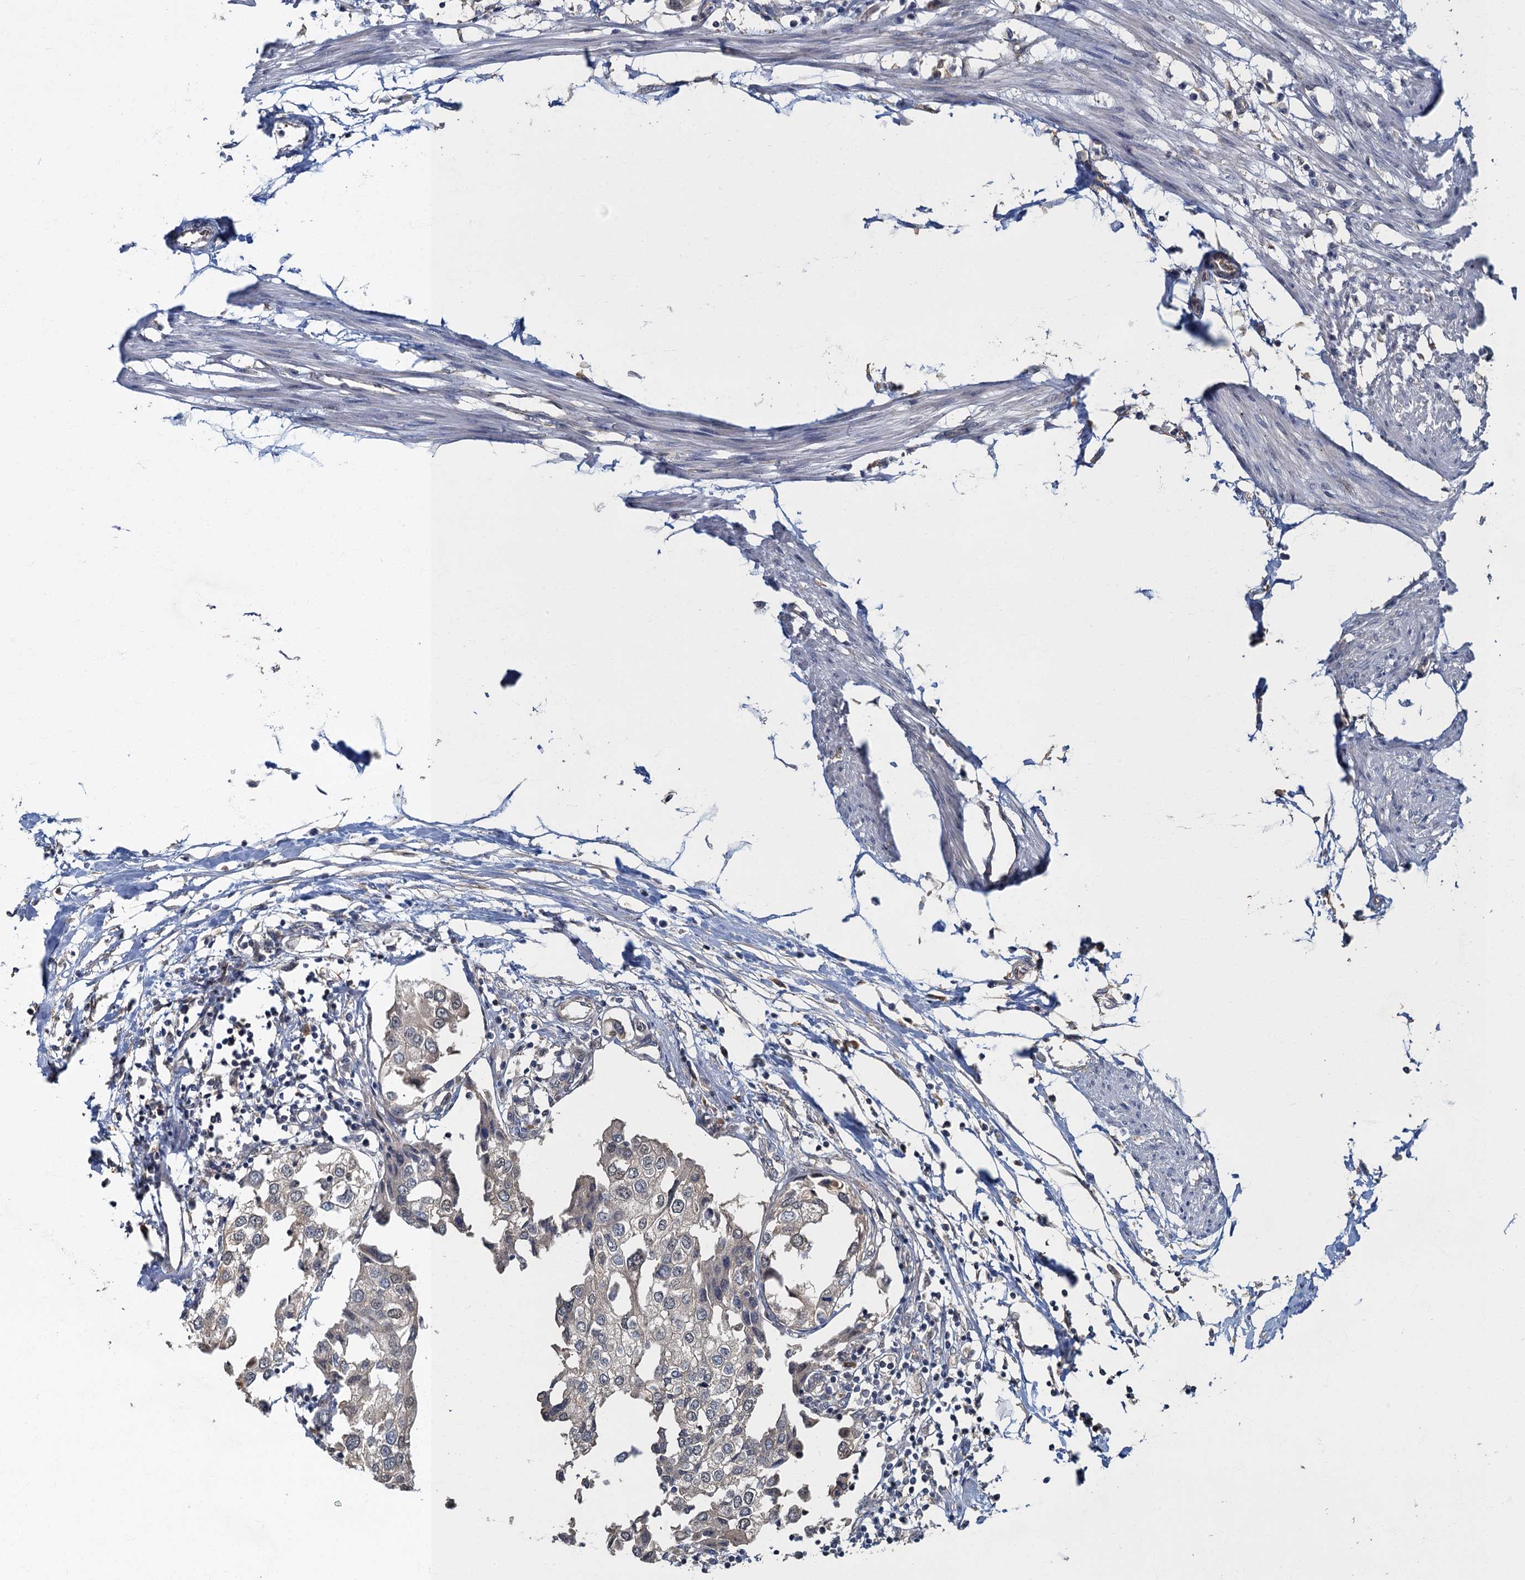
{"staining": {"intensity": "weak", "quantity": "<25%", "location": "cytoplasmic/membranous"}, "tissue": "urothelial cancer", "cell_type": "Tumor cells", "image_type": "cancer", "snomed": [{"axis": "morphology", "description": "Urothelial carcinoma, High grade"}, {"axis": "topography", "description": "Urinary bladder"}], "caption": "Tumor cells are negative for protein expression in human urothelial carcinoma (high-grade). (Stains: DAB (3,3'-diaminobenzidine) immunohistochemistry (IHC) with hematoxylin counter stain, Microscopy: brightfield microscopy at high magnification).", "gene": "TBCK", "patient": {"sex": "male", "age": 64}}